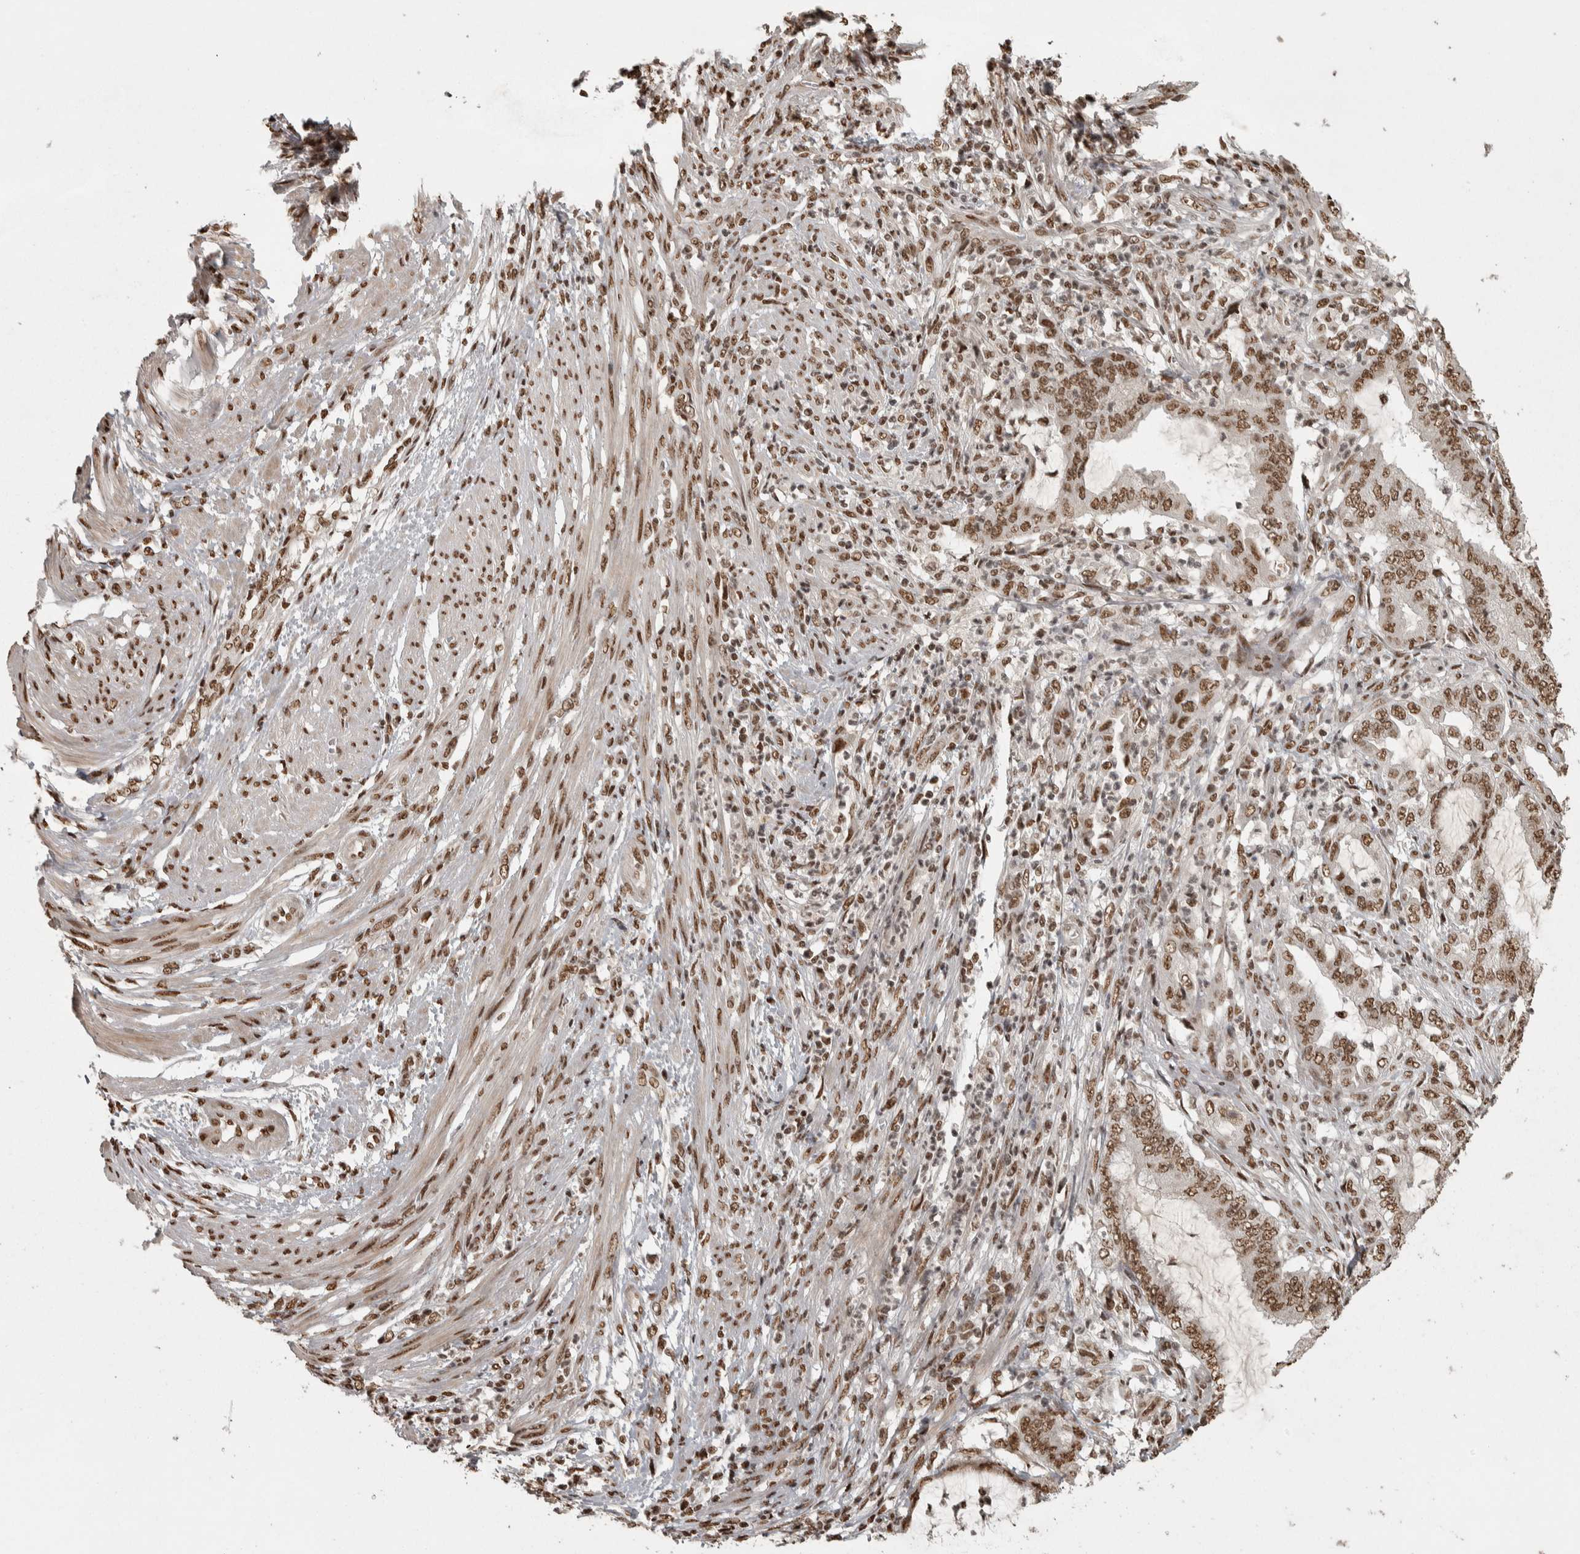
{"staining": {"intensity": "moderate", "quantity": ">75%", "location": "nuclear"}, "tissue": "endometrial cancer", "cell_type": "Tumor cells", "image_type": "cancer", "snomed": [{"axis": "morphology", "description": "Adenocarcinoma, NOS"}, {"axis": "topography", "description": "Endometrium"}], "caption": "Immunohistochemistry micrograph of endometrial cancer (adenocarcinoma) stained for a protein (brown), which exhibits medium levels of moderate nuclear positivity in about >75% of tumor cells.", "gene": "ZFHX4", "patient": {"sex": "female", "age": 51}}